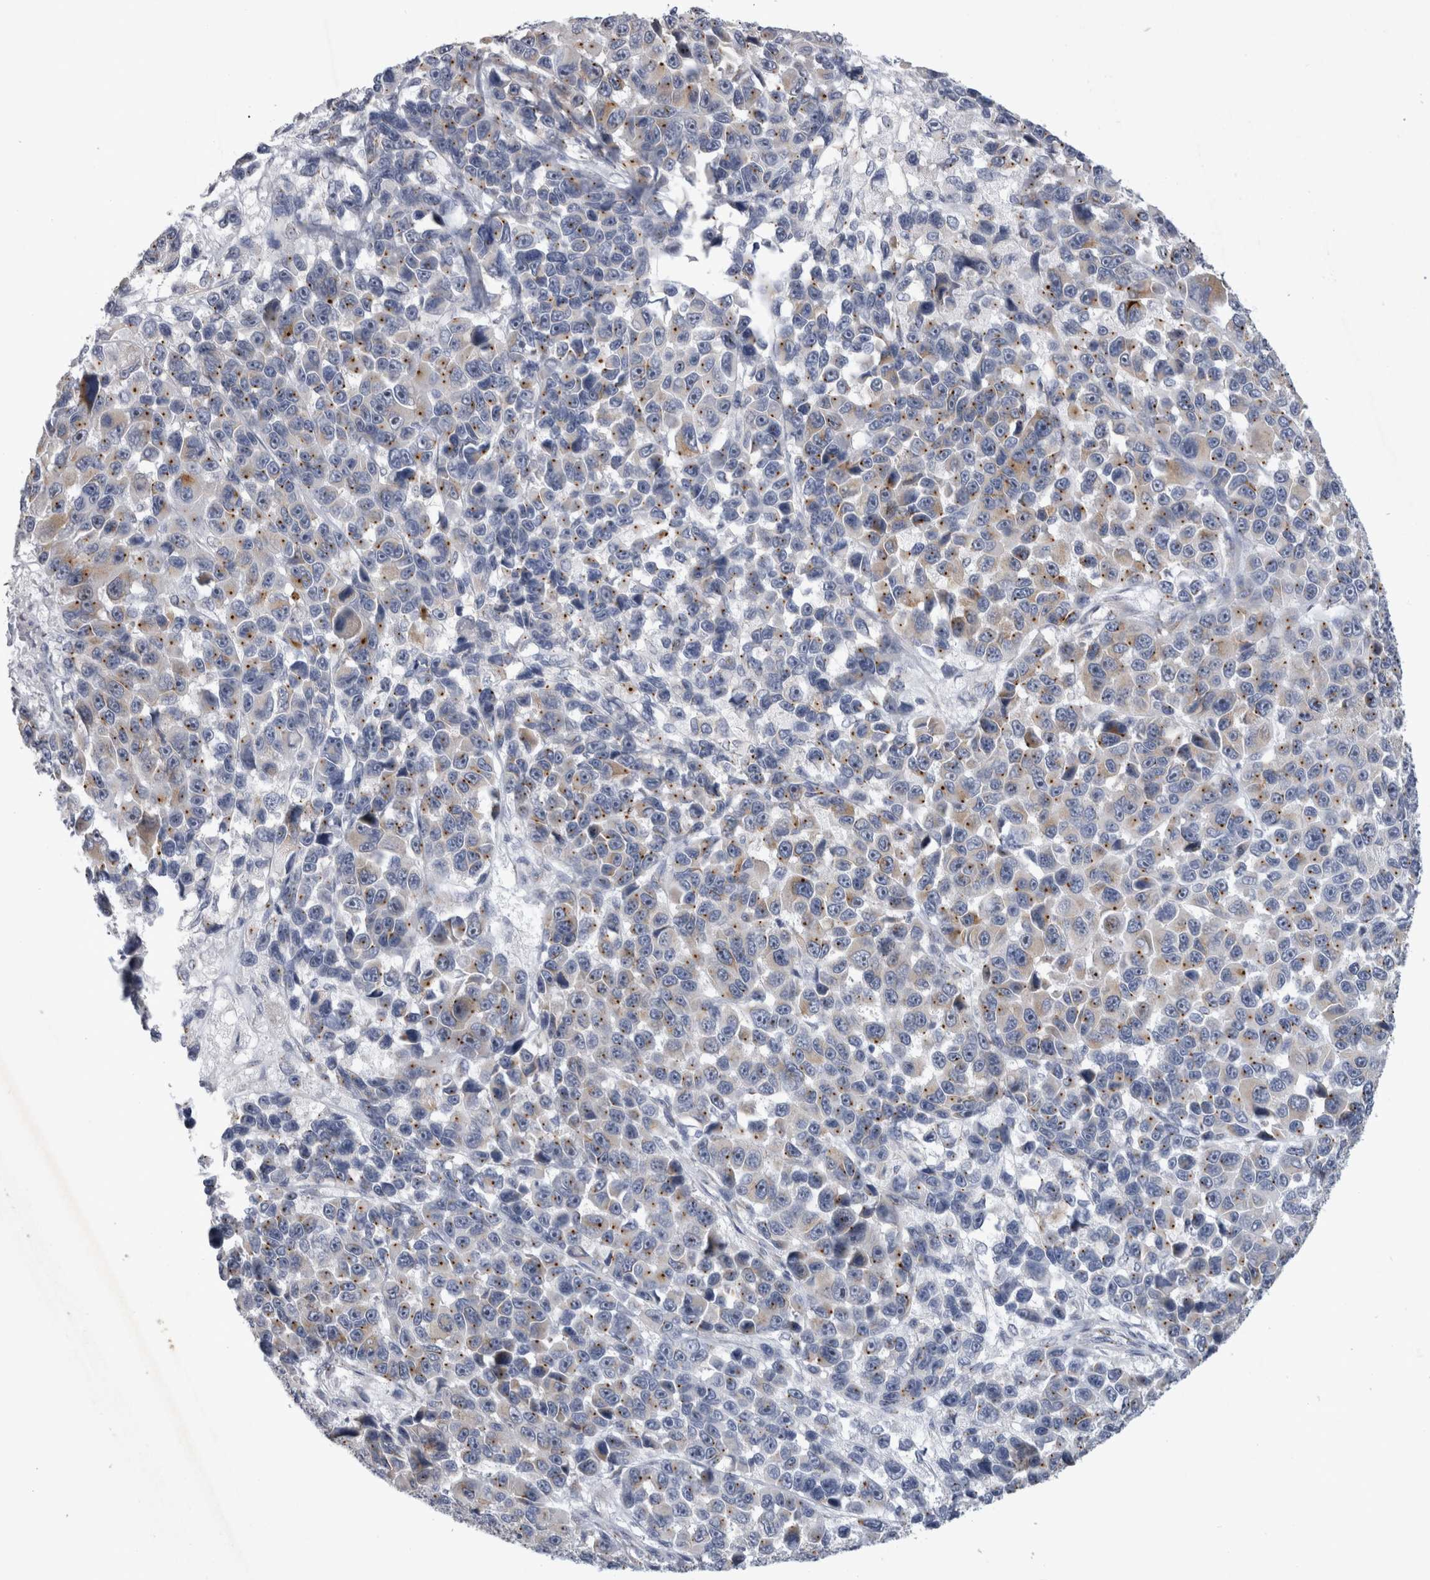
{"staining": {"intensity": "weak", "quantity": "25%-75%", "location": "cytoplasmic/membranous"}, "tissue": "melanoma", "cell_type": "Tumor cells", "image_type": "cancer", "snomed": [{"axis": "morphology", "description": "Malignant melanoma, NOS"}, {"axis": "topography", "description": "Skin"}], "caption": "DAB (3,3'-diaminobenzidine) immunohistochemical staining of malignant melanoma reveals weak cytoplasmic/membranous protein expression in approximately 25%-75% of tumor cells.", "gene": "AKAP9", "patient": {"sex": "male", "age": 53}}